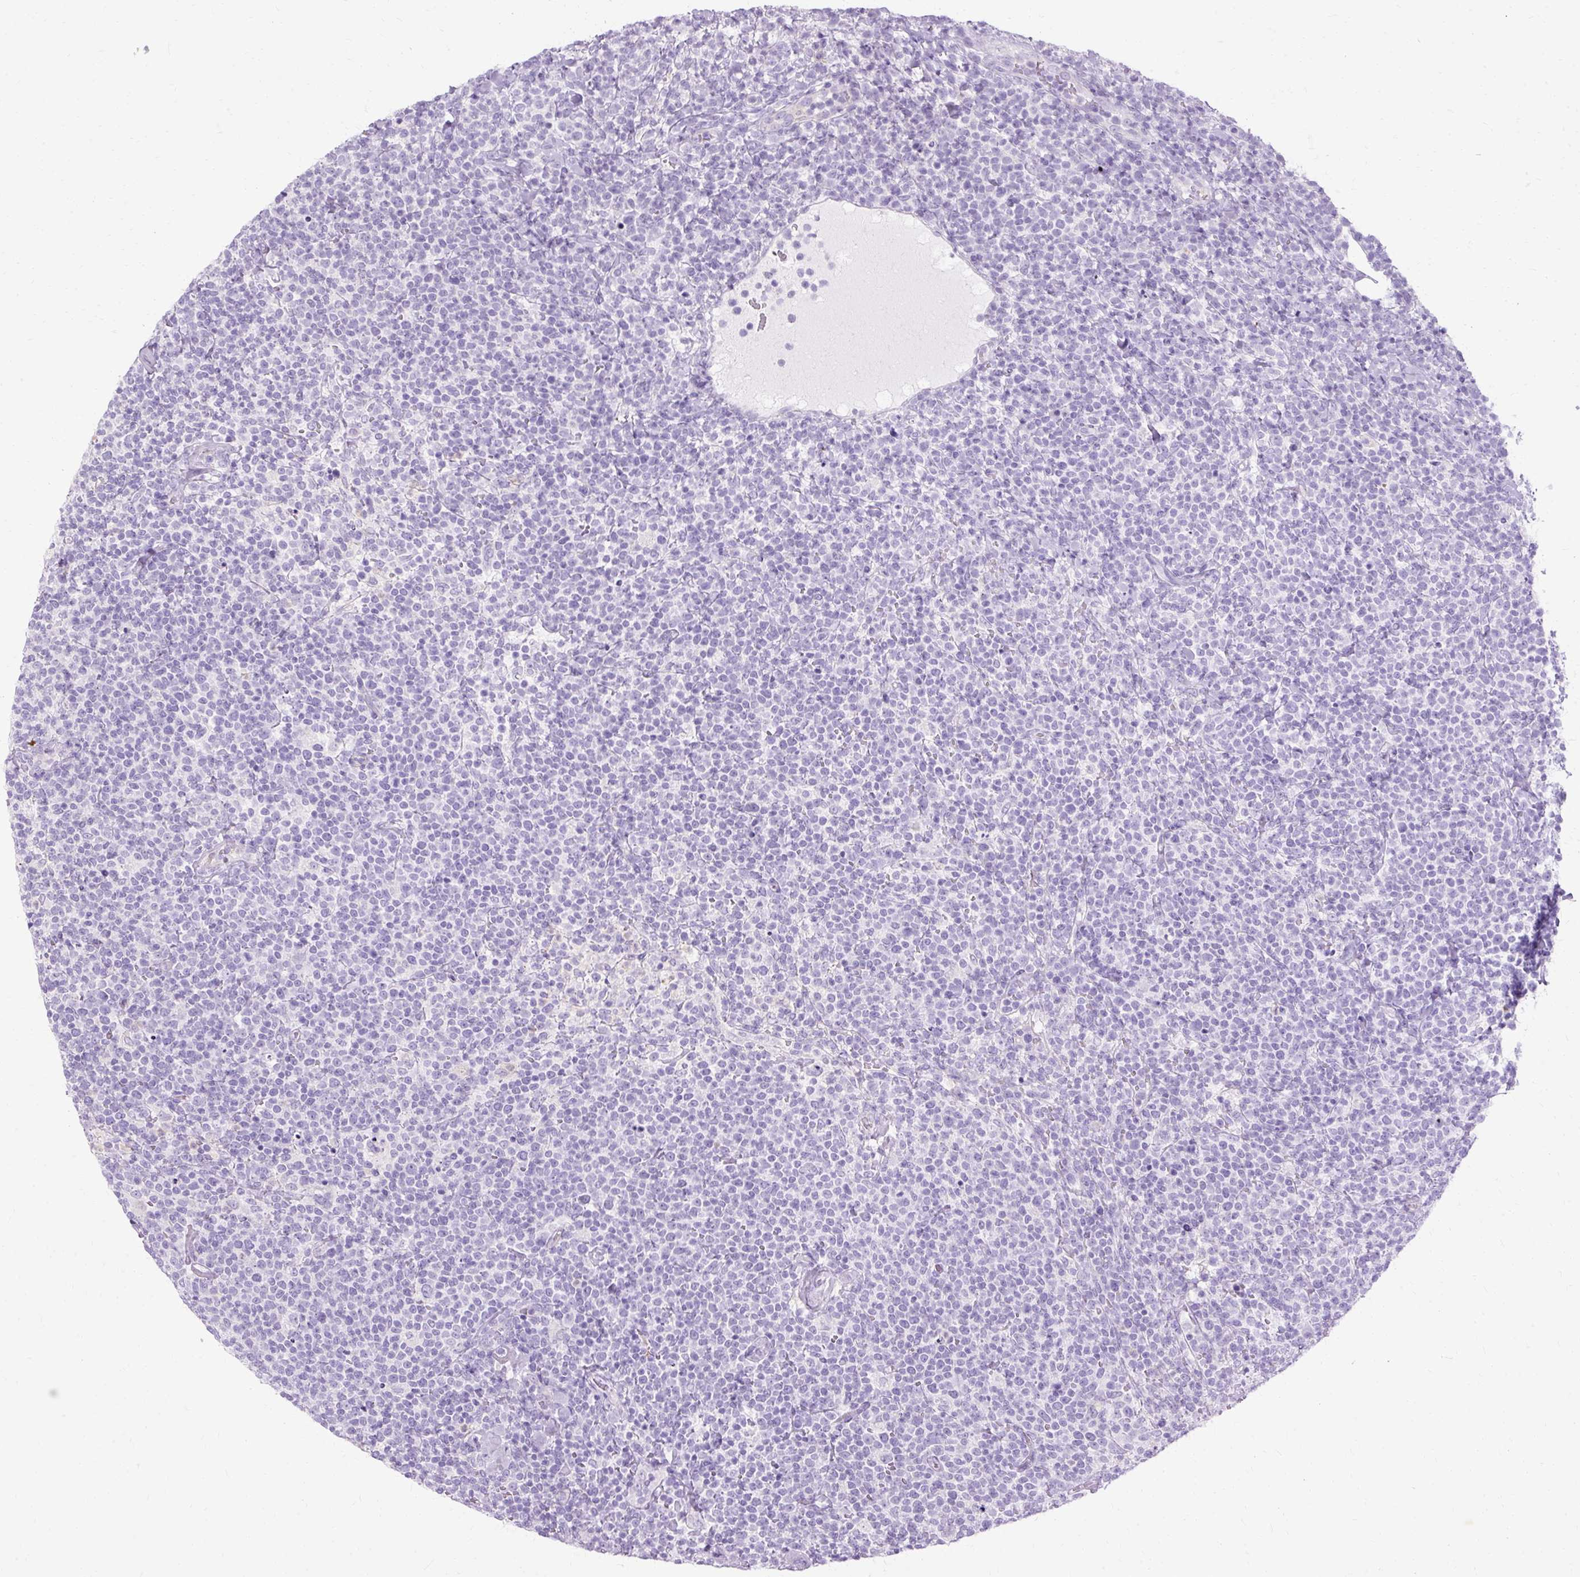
{"staining": {"intensity": "negative", "quantity": "none", "location": "none"}, "tissue": "lymphoma", "cell_type": "Tumor cells", "image_type": "cancer", "snomed": [{"axis": "morphology", "description": "Malignant lymphoma, non-Hodgkin's type, High grade"}, {"axis": "topography", "description": "Lymph node"}], "caption": "The micrograph demonstrates no staining of tumor cells in malignant lymphoma, non-Hodgkin's type (high-grade).", "gene": "HSD11B1", "patient": {"sex": "male", "age": 61}}